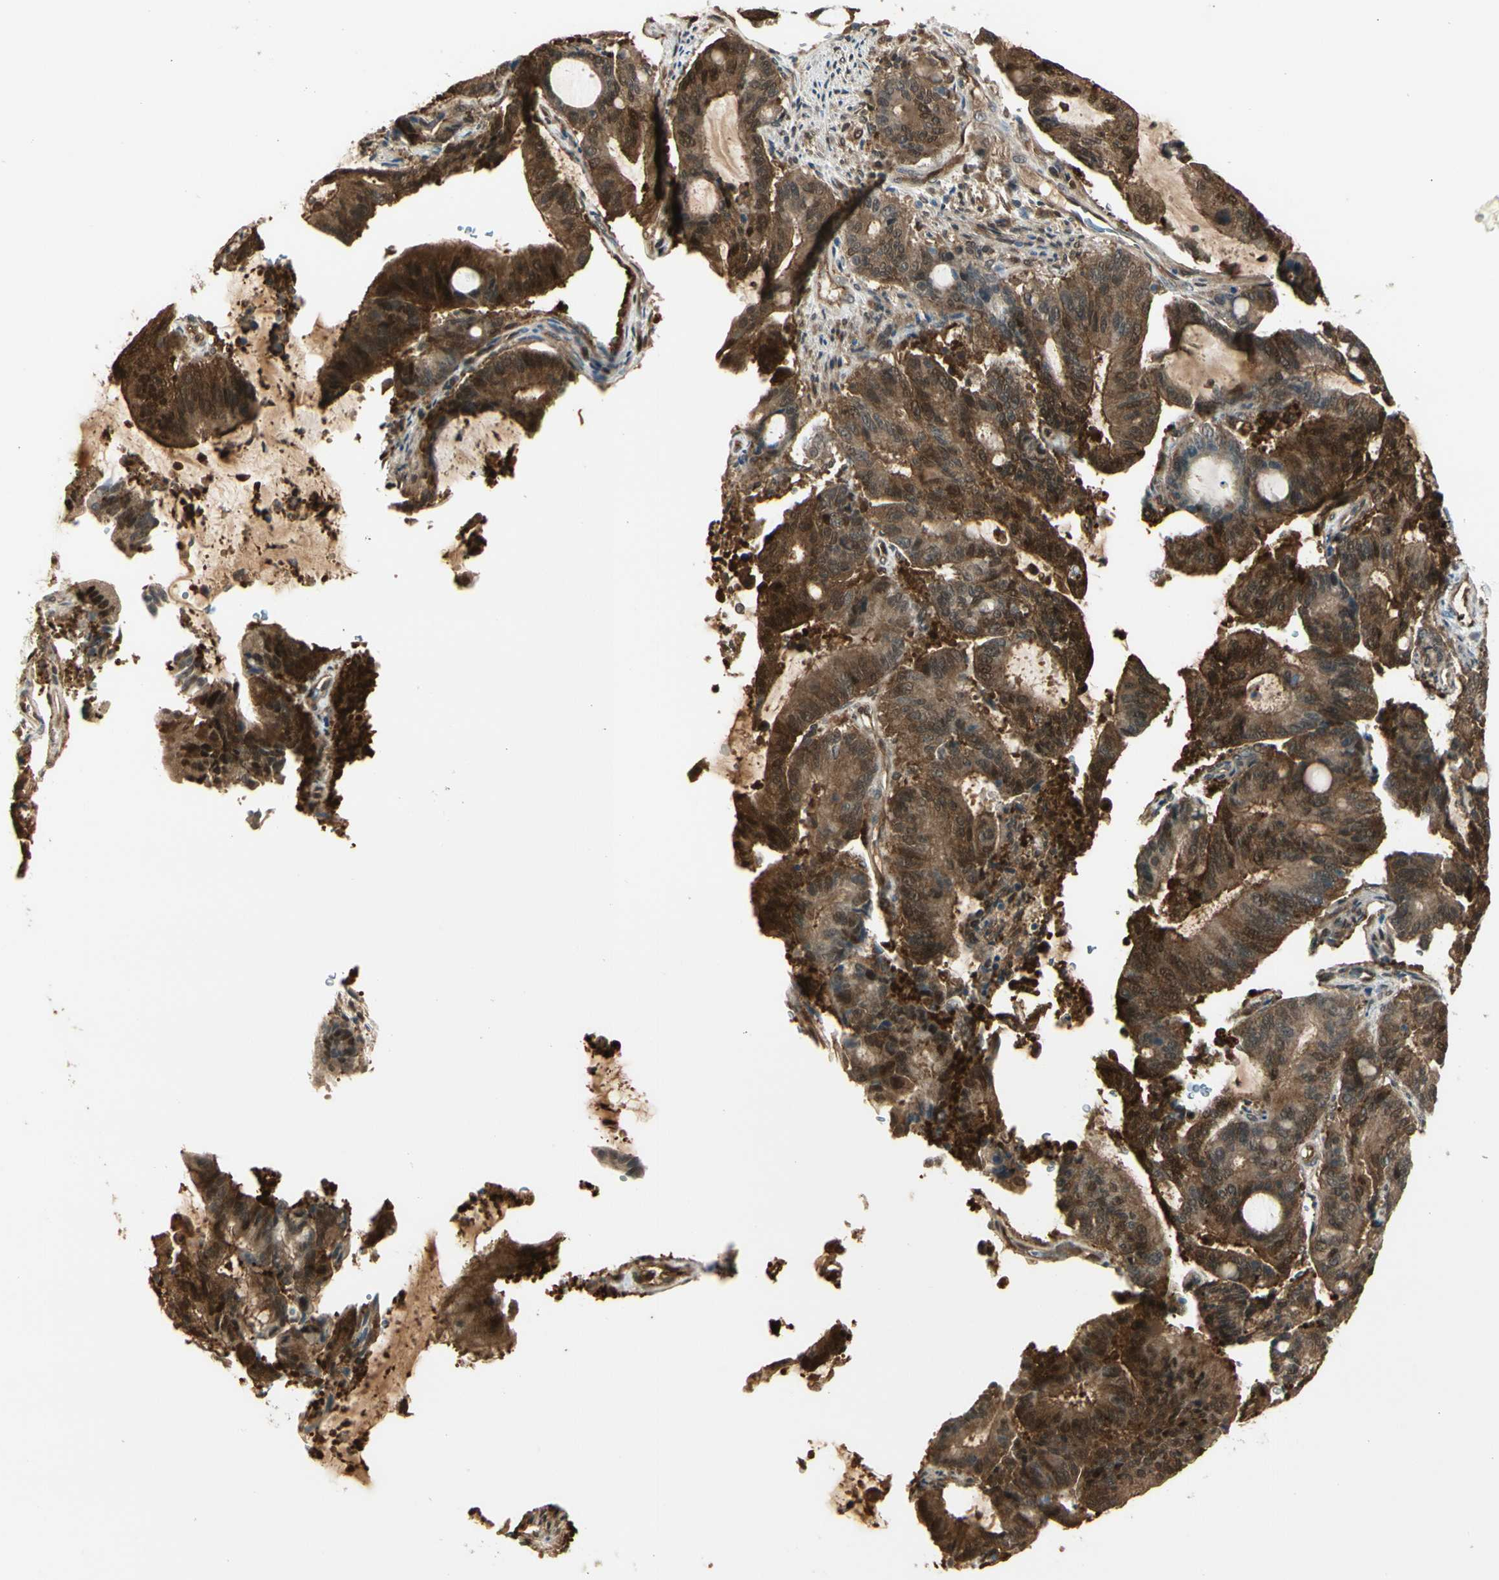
{"staining": {"intensity": "strong", "quantity": ">75%", "location": "cytoplasmic/membranous,nuclear"}, "tissue": "liver cancer", "cell_type": "Tumor cells", "image_type": "cancer", "snomed": [{"axis": "morphology", "description": "Cholangiocarcinoma"}, {"axis": "topography", "description": "Liver"}], "caption": "High-power microscopy captured an immunohistochemistry (IHC) micrograph of liver cholangiocarcinoma, revealing strong cytoplasmic/membranous and nuclear positivity in approximately >75% of tumor cells.", "gene": "SERPINB6", "patient": {"sex": "female", "age": 73}}